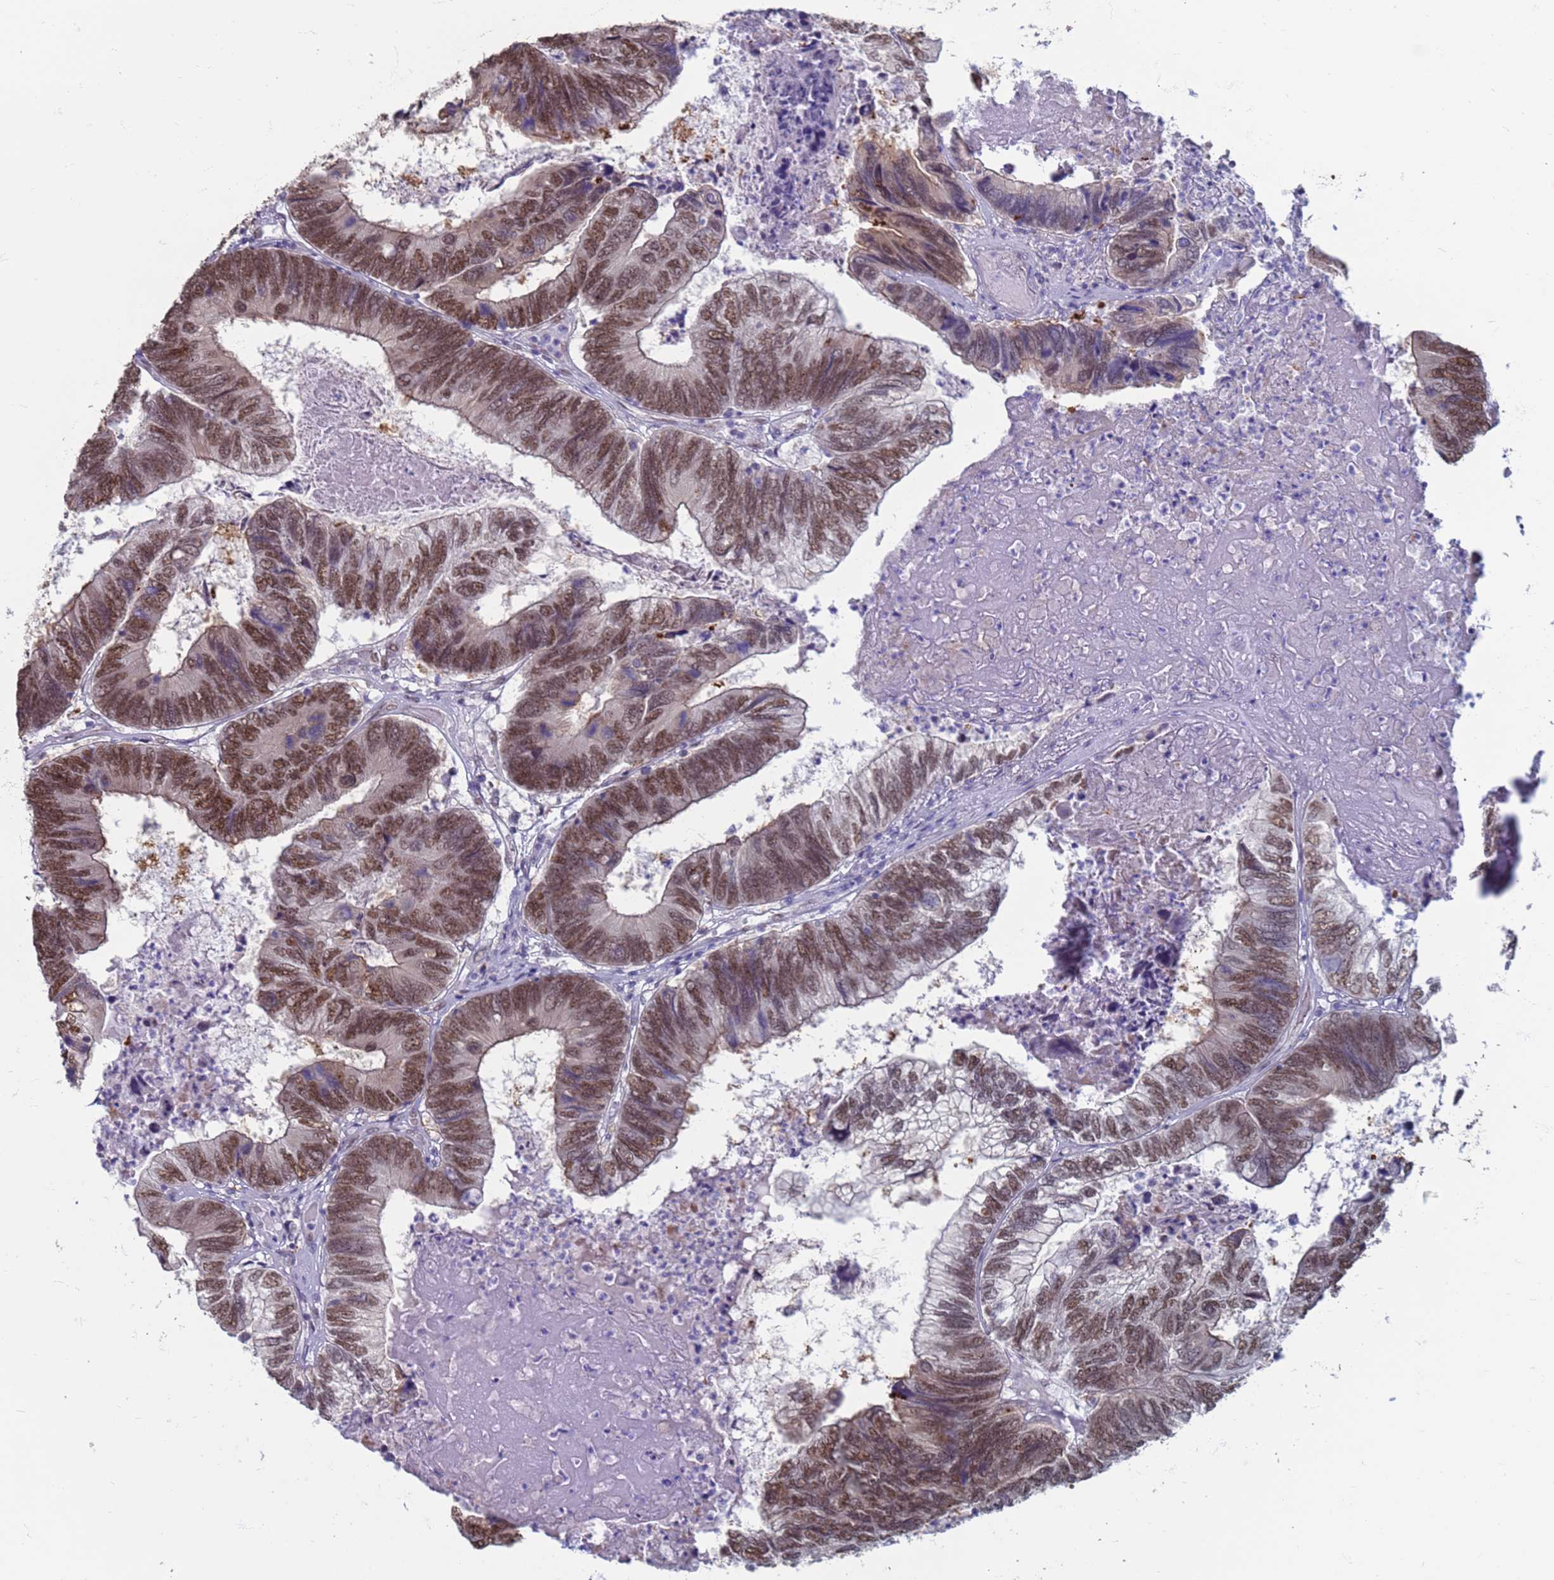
{"staining": {"intensity": "moderate", "quantity": ">75%", "location": "nuclear"}, "tissue": "colorectal cancer", "cell_type": "Tumor cells", "image_type": "cancer", "snomed": [{"axis": "morphology", "description": "Adenocarcinoma, NOS"}, {"axis": "topography", "description": "Colon"}], "caption": "Brown immunohistochemical staining in human adenocarcinoma (colorectal) displays moderate nuclear expression in about >75% of tumor cells.", "gene": "SAE1", "patient": {"sex": "female", "age": 67}}